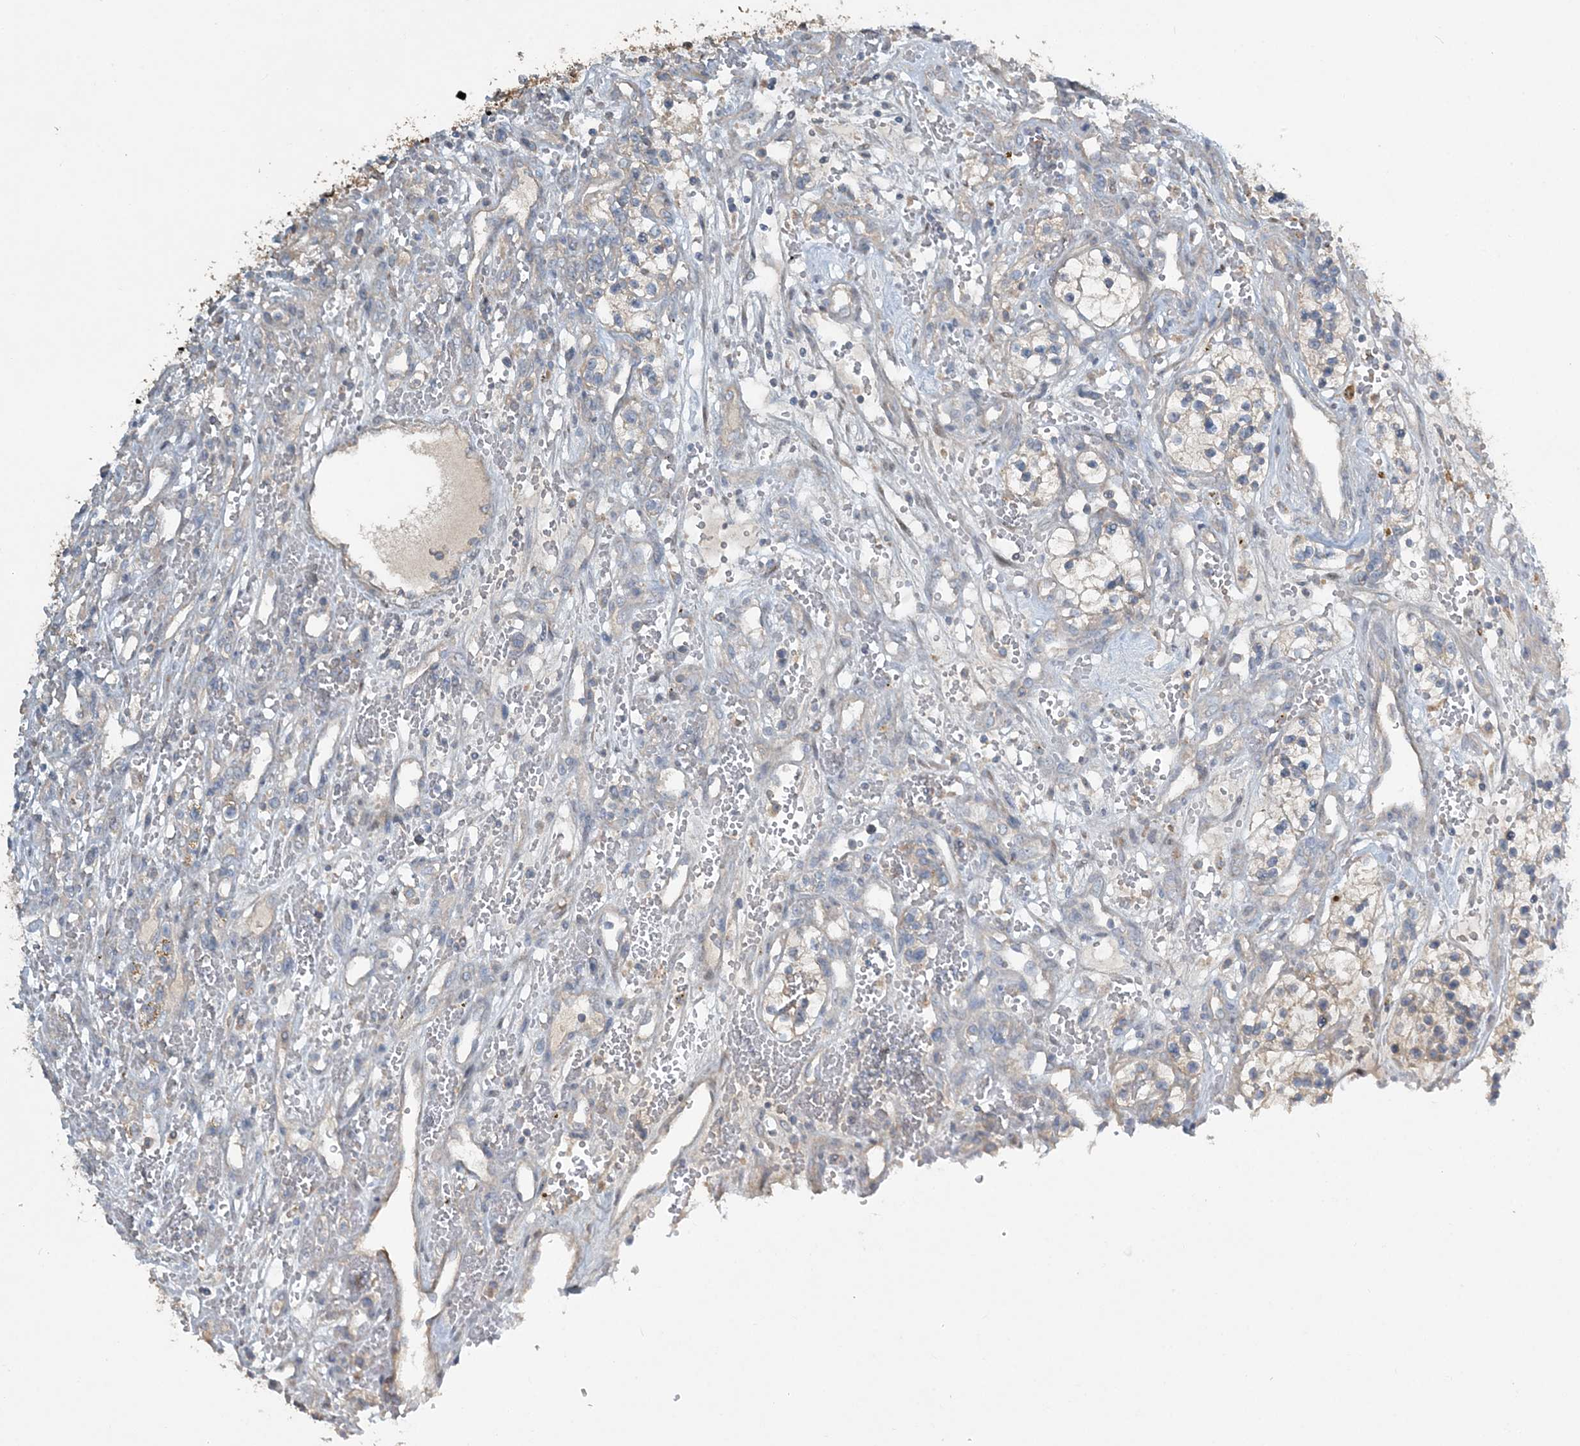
{"staining": {"intensity": "negative", "quantity": "none", "location": "none"}, "tissue": "renal cancer", "cell_type": "Tumor cells", "image_type": "cancer", "snomed": [{"axis": "morphology", "description": "Adenocarcinoma, NOS"}, {"axis": "topography", "description": "Kidney"}], "caption": "High power microscopy histopathology image of an immunohistochemistry histopathology image of renal adenocarcinoma, revealing no significant staining in tumor cells.", "gene": "SLC4A10", "patient": {"sex": "female", "age": 57}}